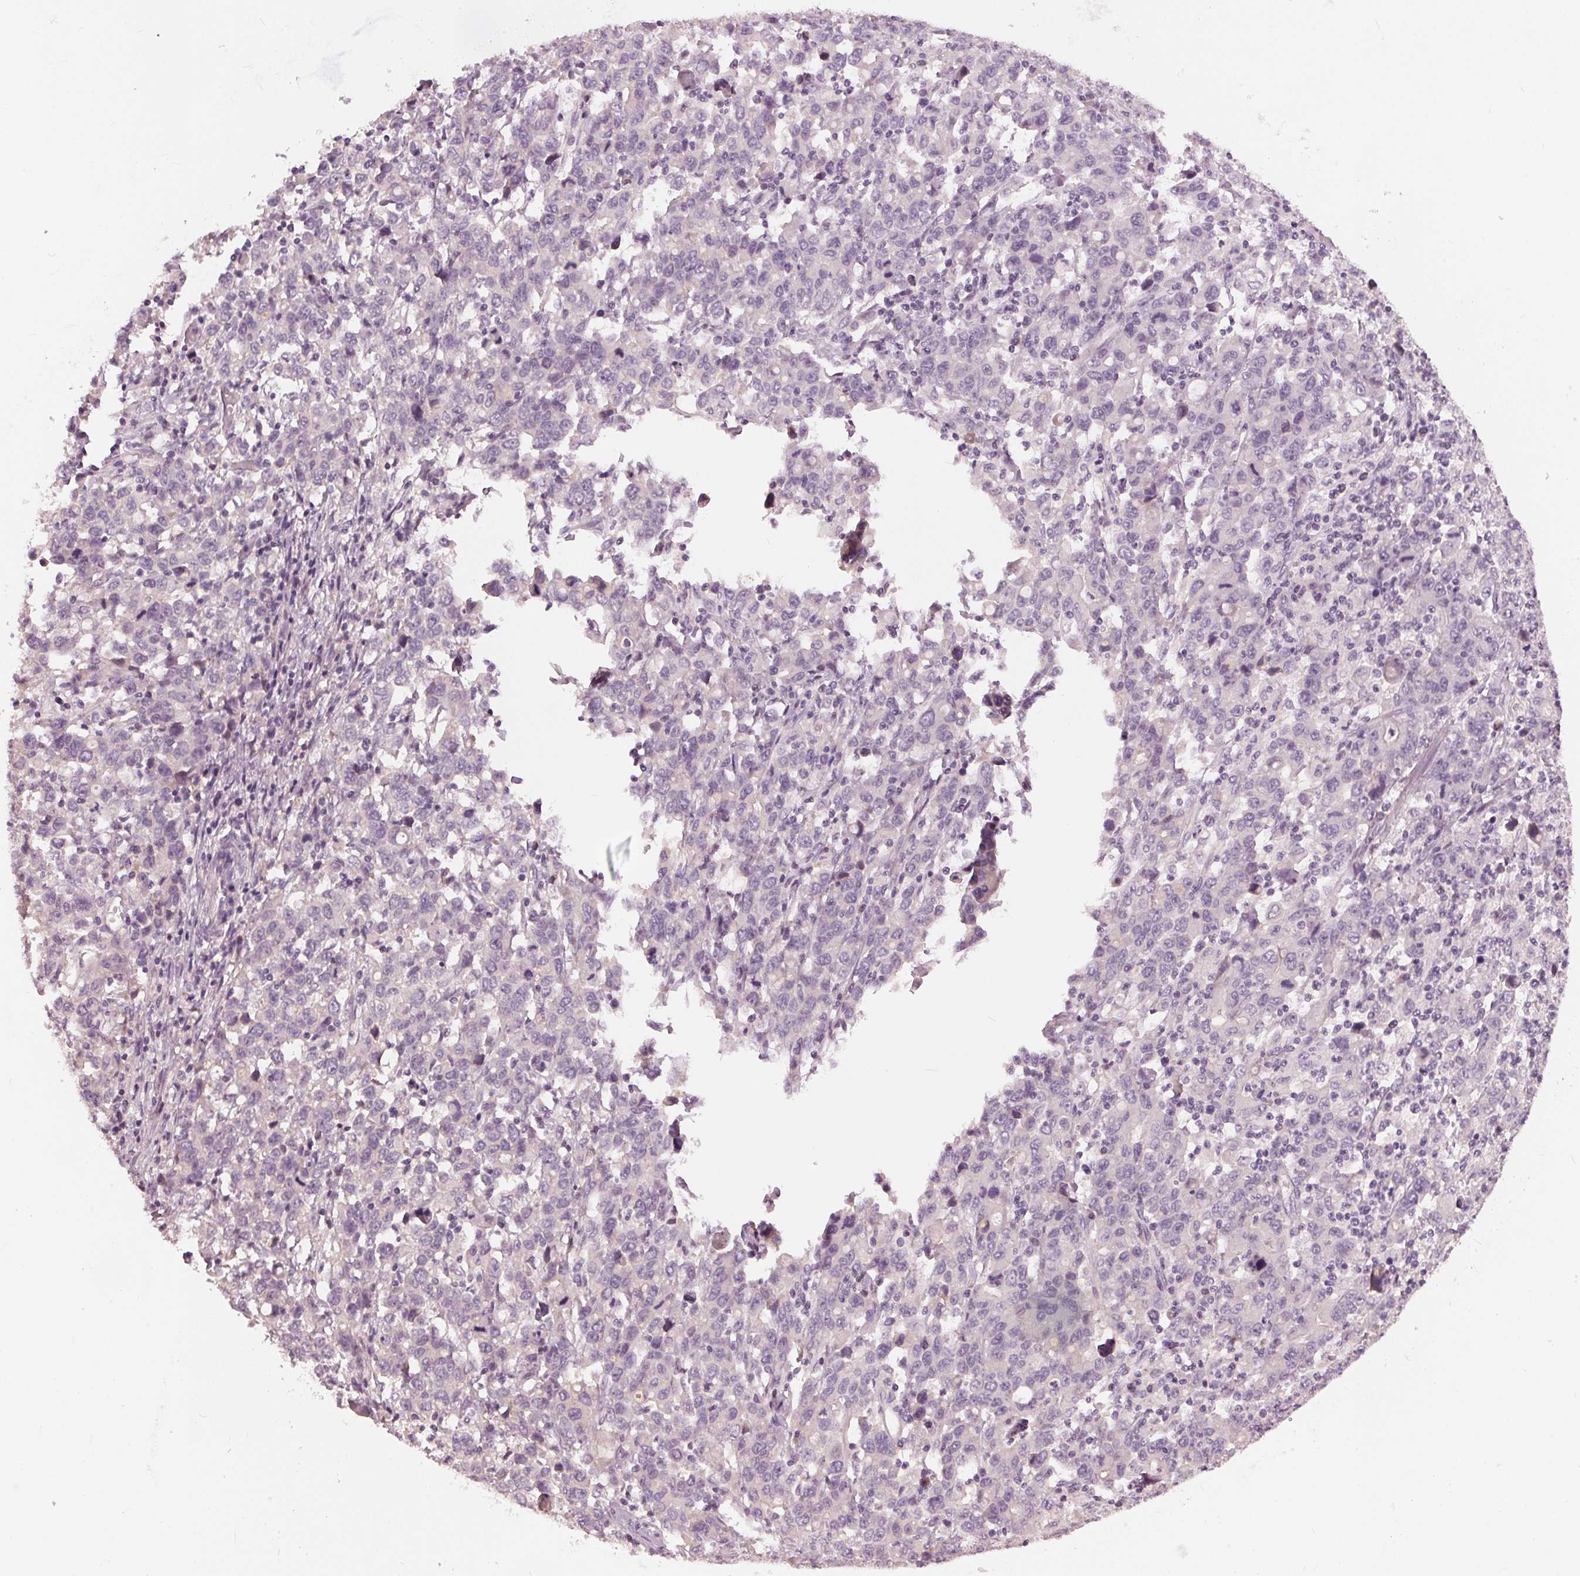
{"staining": {"intensity": "negative", "quantity": "none", "location": "none"}, "tissue": "stomach cancer", "cell_type": "Tumor cells", "image_type": "cancer", "snomed": [{"axis": "morphology", "description": "Adenocarcinoma, NOS"}, {"axis": "topography", "description": "Stomach, upper"}], "caption": "Immunohistochemistry (IHC) of human adenocarcinoma (stomach) displays no positivity in tumor cells.", "gene": "KLK13", "patient": {"sex": "male", "age": 69}}